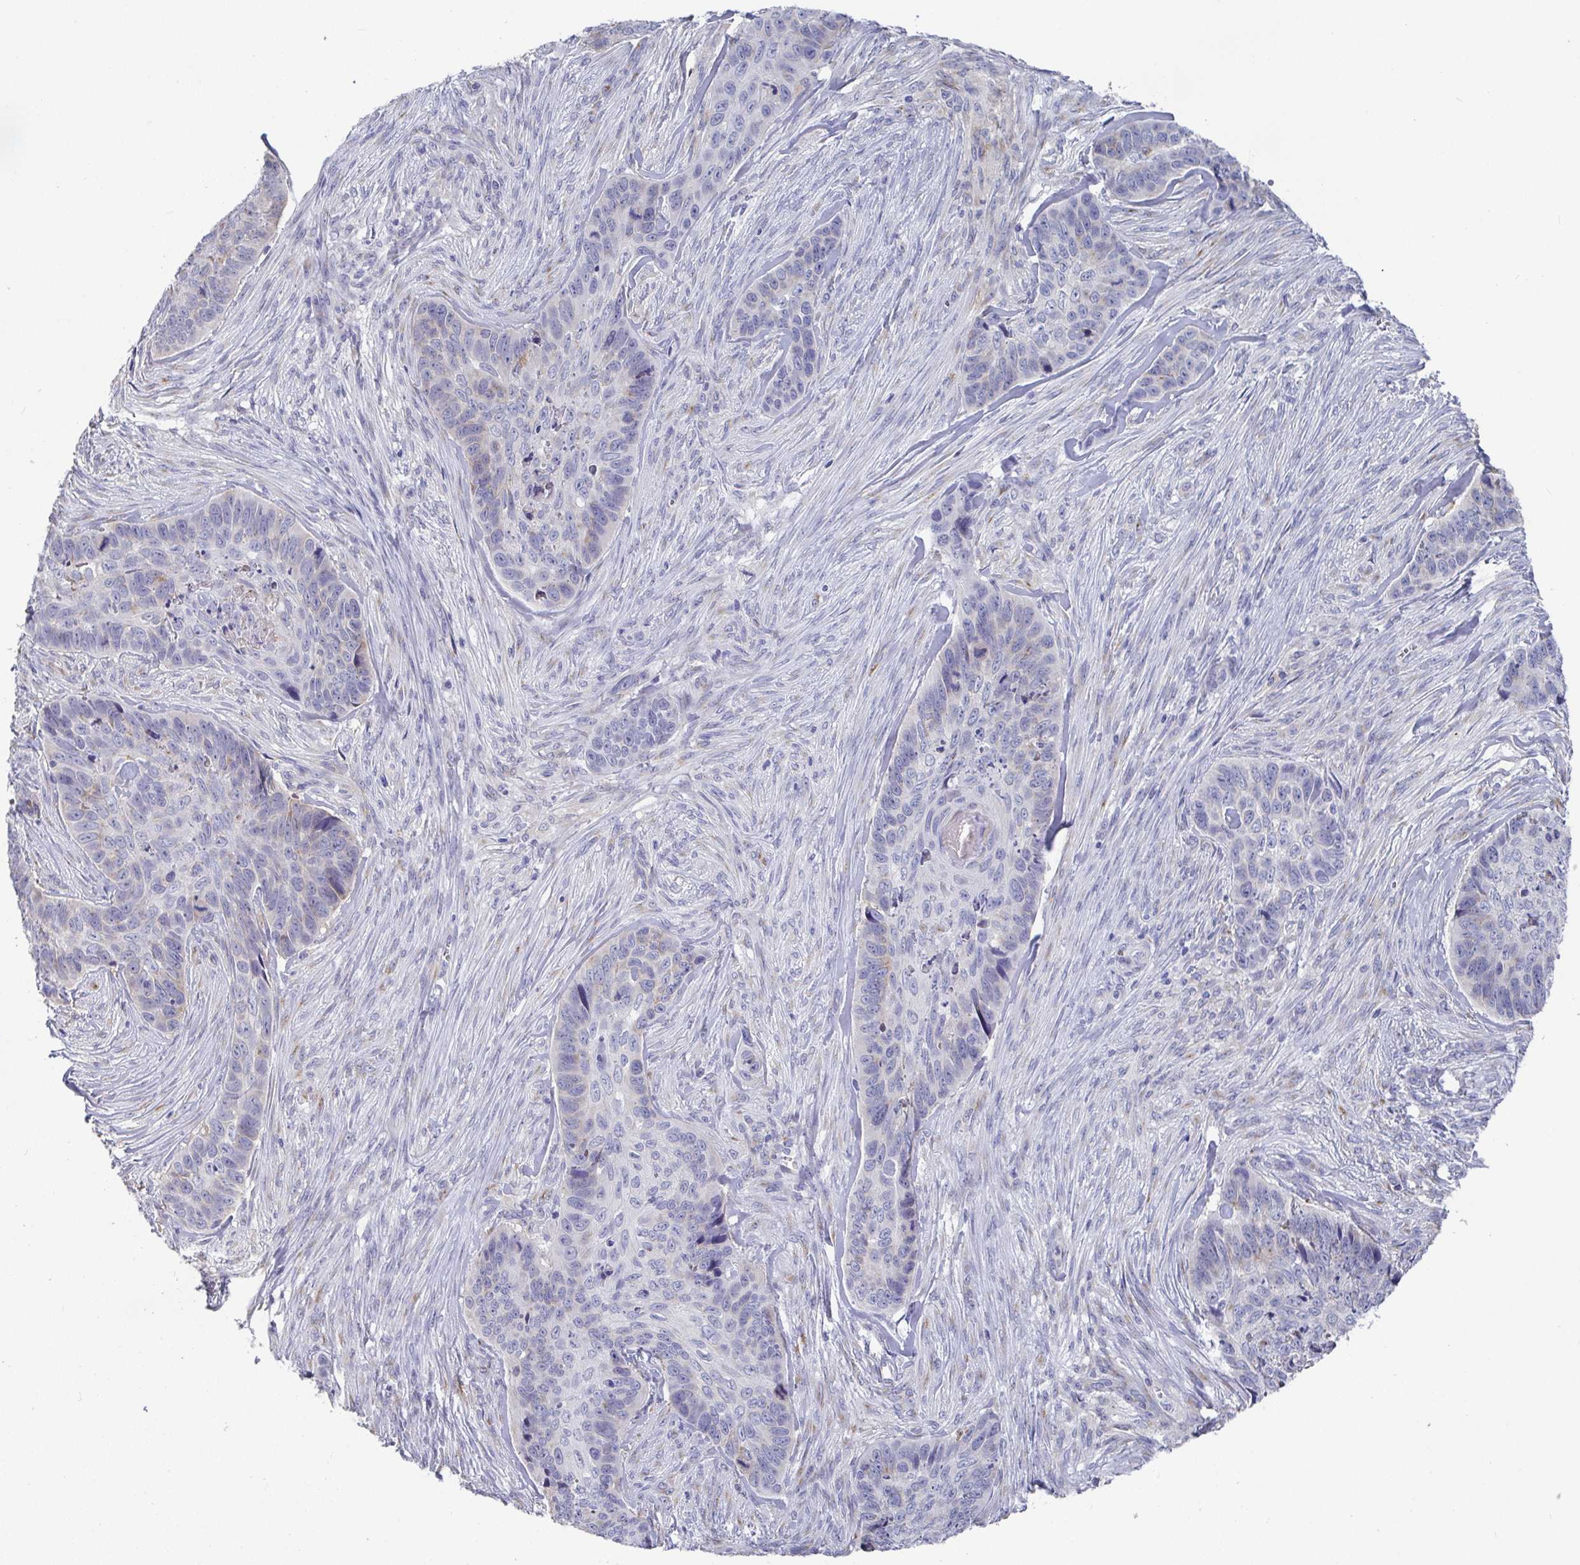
{"staining": {"intensity": "negative", "quantity": "none", "location": "none"}, "tissue": "skin cancer", "cell_type": "Tumor cells", "image_type": "cancer", "snomed": [{"axis": "morphology", "description": "Basal cell carcinoma"}, {"axis": "topography", "description": "Skin"}], "caption": "This is a histopathology image of immunohistochemistry (IHC) staining of skin cancer (basal cell carcinoma), which shows no positivity in tumor cells. (DAB (3,3'-diaminobenzidine) IHC with hematoxylin counter stain).", "gene": "TAS2R39", "patient": {"sex": "female", "age": 82}}